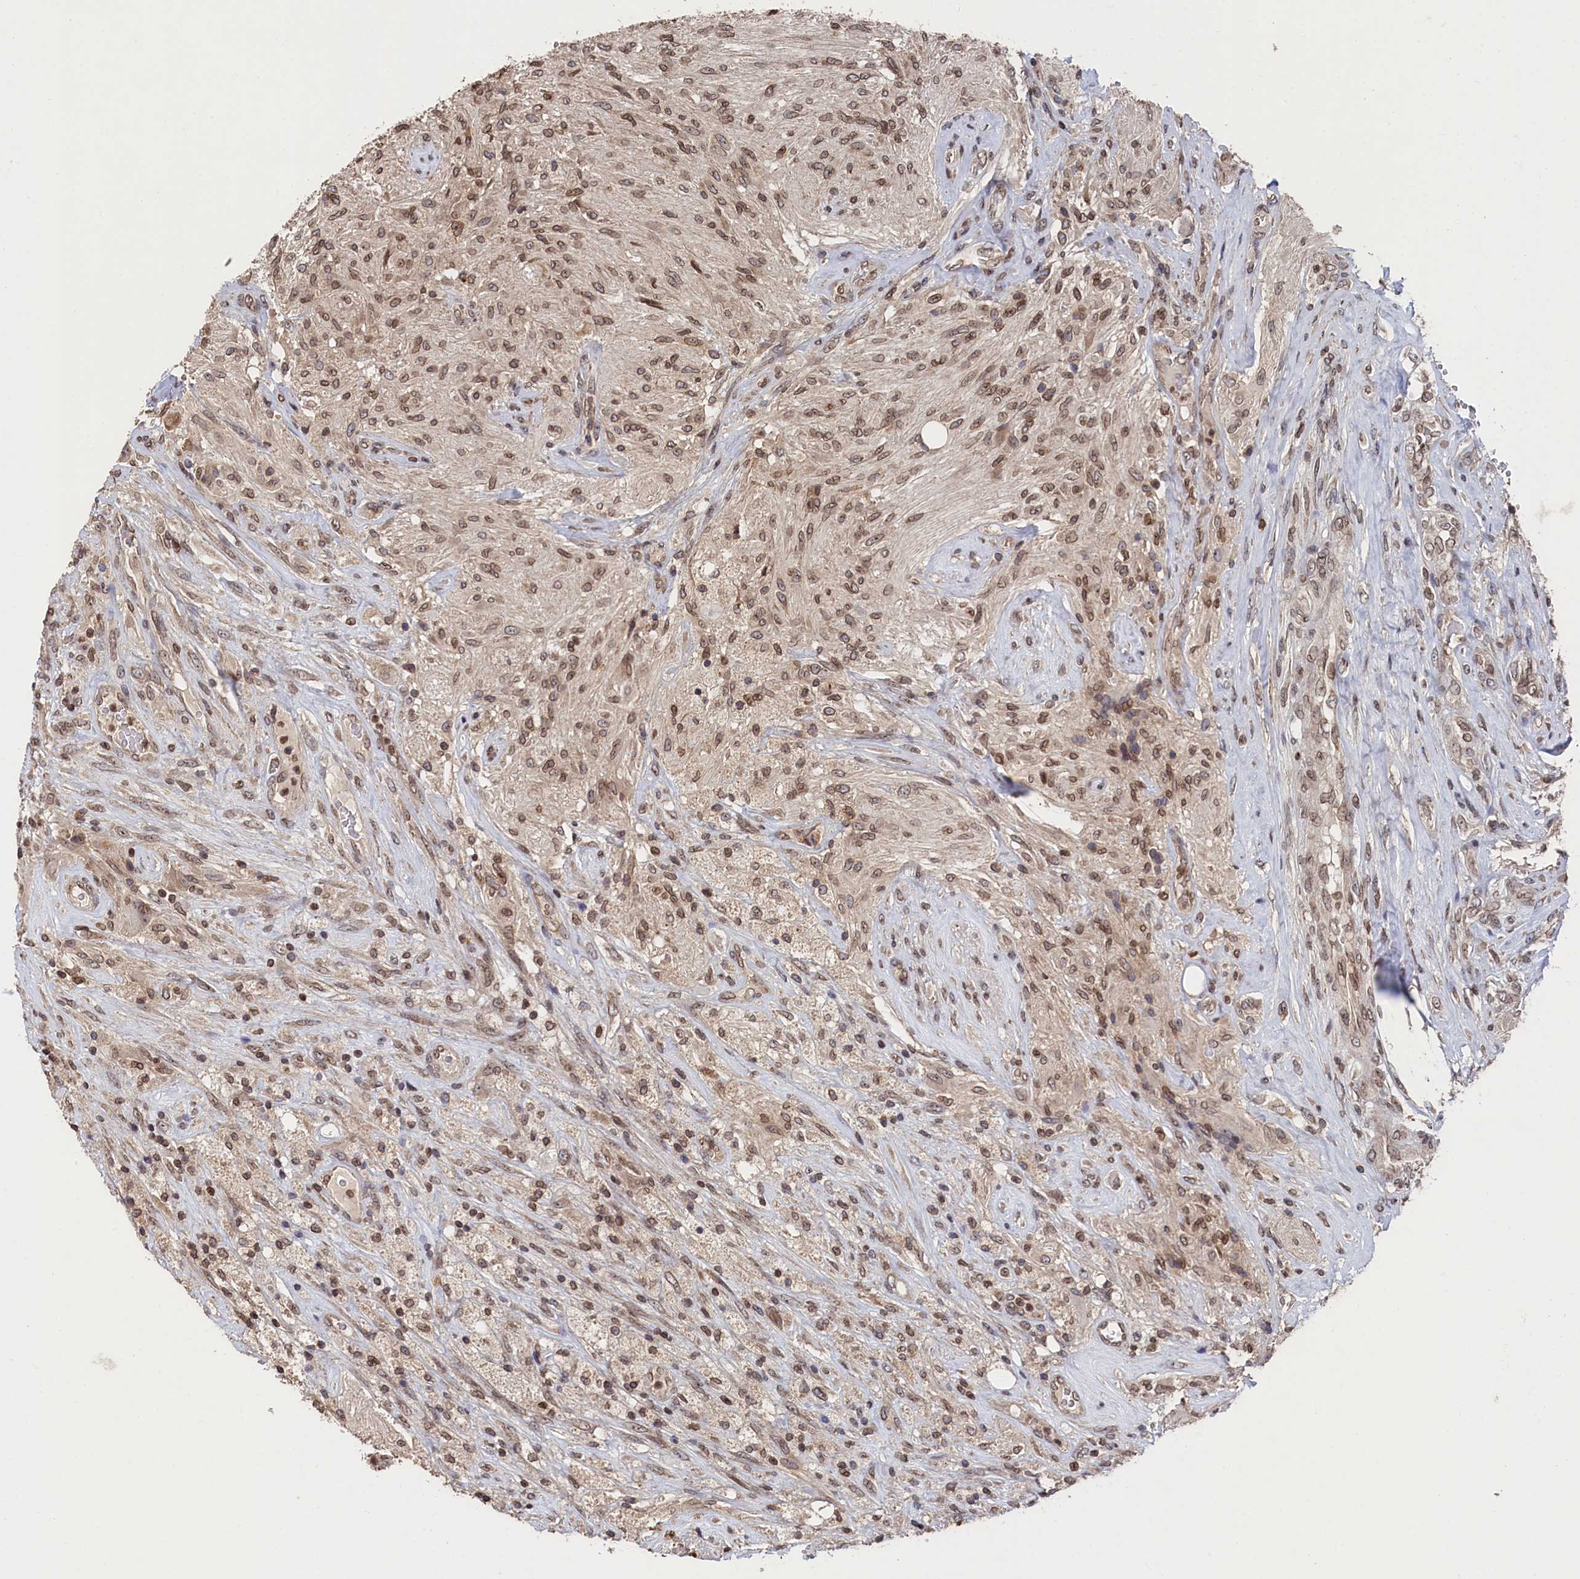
{"staining": {"intensity": "moderate", "quantity": ">75%", "location": "cytoplasmic/membranous,nuclear"}, "tissue": "glioma", "cell_type": "Tumor cells", "image_type": "cancer", "snomed": [{"axis": "morphology", "description": "Glioma, malignant, High grade"}, {"axis": "topography", "description": "Brain"}], "caption": "High-power microscopy captured an immunohistochemistry (IHC) micrograph of malignant glioma (high-grade), revealing moderate cytoplasmic/membranous and nuclear positivity in approximately >75% of tumor cells.", "gene": "ANKEF1", "patient": {"sex": "male", "age": 56}}